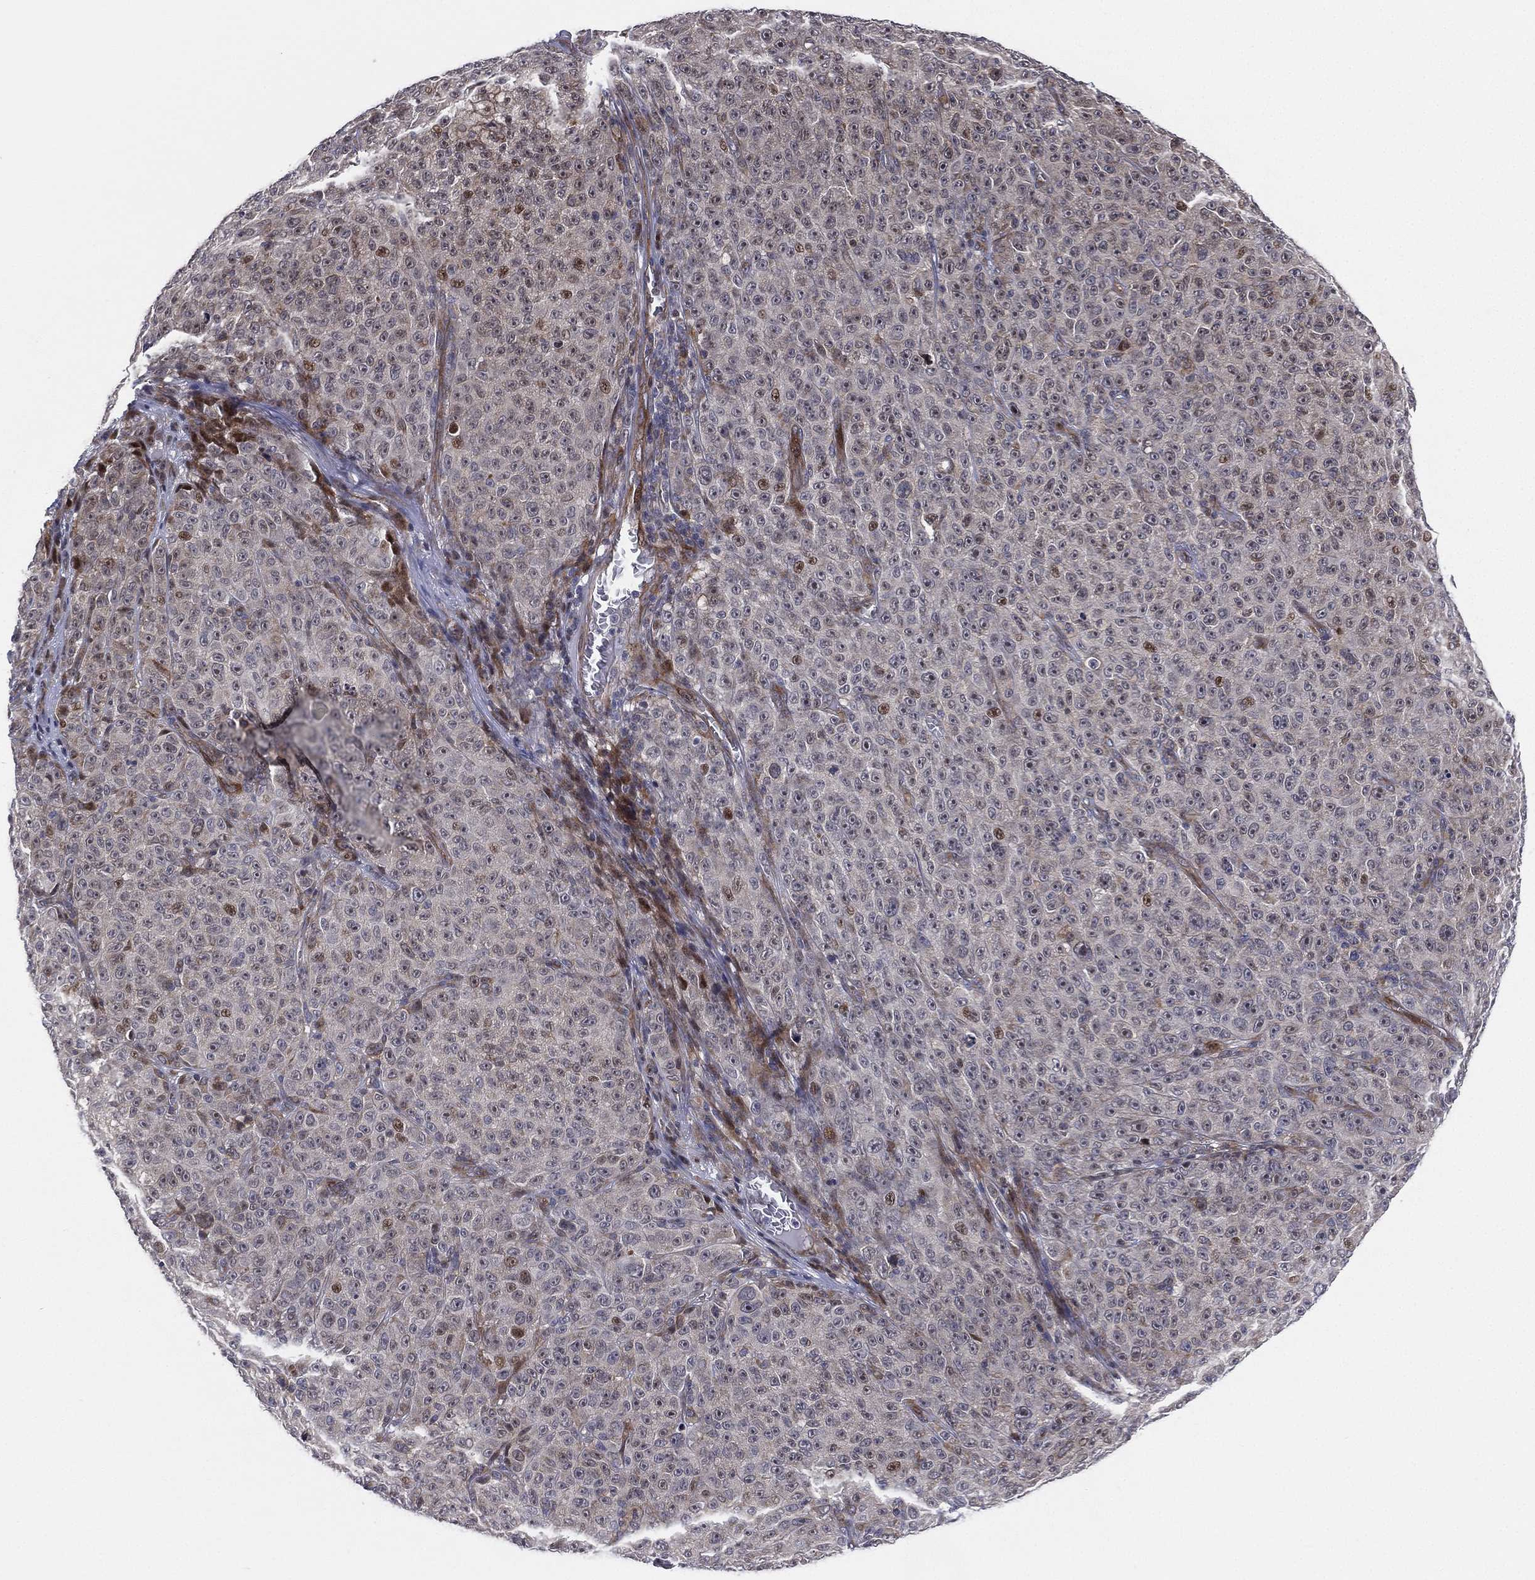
{"staining": {"intensity": "moderate", "quantity": "<25%", "location": "cytoplasmic/membranous"}, "tissue": "melanoma", "cell_type": "Tumor cells", "image_type": "cancer", "snomed": [{"axis": "morphology", "description": "Malignant melanoma, NOS"}, {"axis": "topography", "description": "Skin"}], "caption": "About <25% of tumor cells in melanoma show moderate cytoplasmic/membranous protein staining as visualized by brown immunohistochemical staining.", "gene": "UTP14A", "patient": {"sex": "female", "age": 82}}